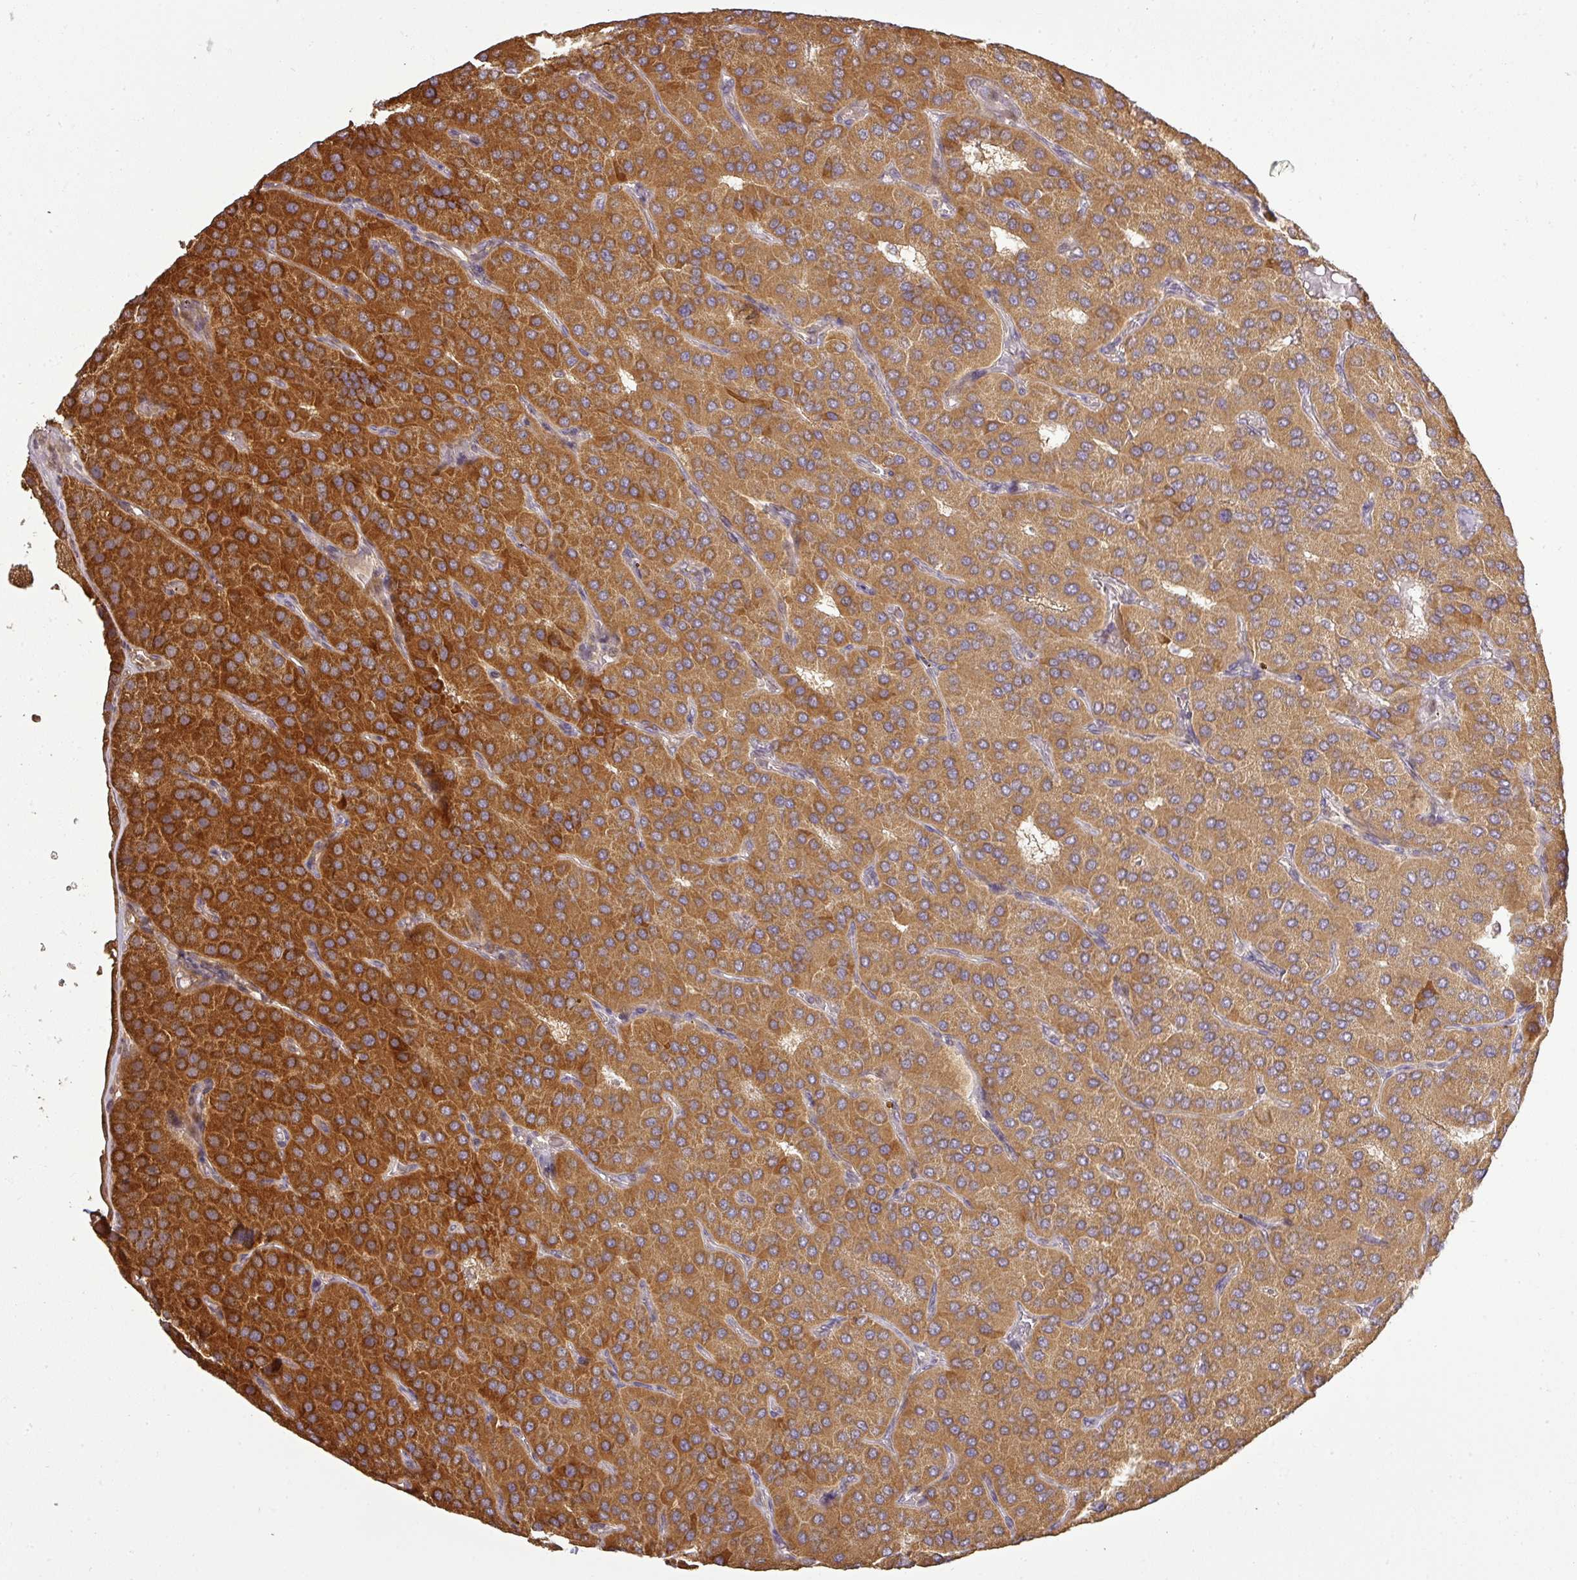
{"staining": {"intensity": "strong", "quantity": ">75%", "location": "cytoplasmic/membranous"}, "tissue": "parathyroid gland", "cell_type": "Glandular cells", "image_type": "normal", "snomed": [{"axis": "morphology", "description": "Normal tissue, NOS"}, {"axis": "morphology", "description": "Adenoma, NOS"}, {"axis": "topography", "description": "Parathyroid gland"}], "caption": "Protein staining exhibits strong cytoplasmic/membranous positivity in approximately >75% of glandular cells in unremarkable parathyroid gland.", "gene": "FAIM", "patient": {"sex": "female", "age": 86}}